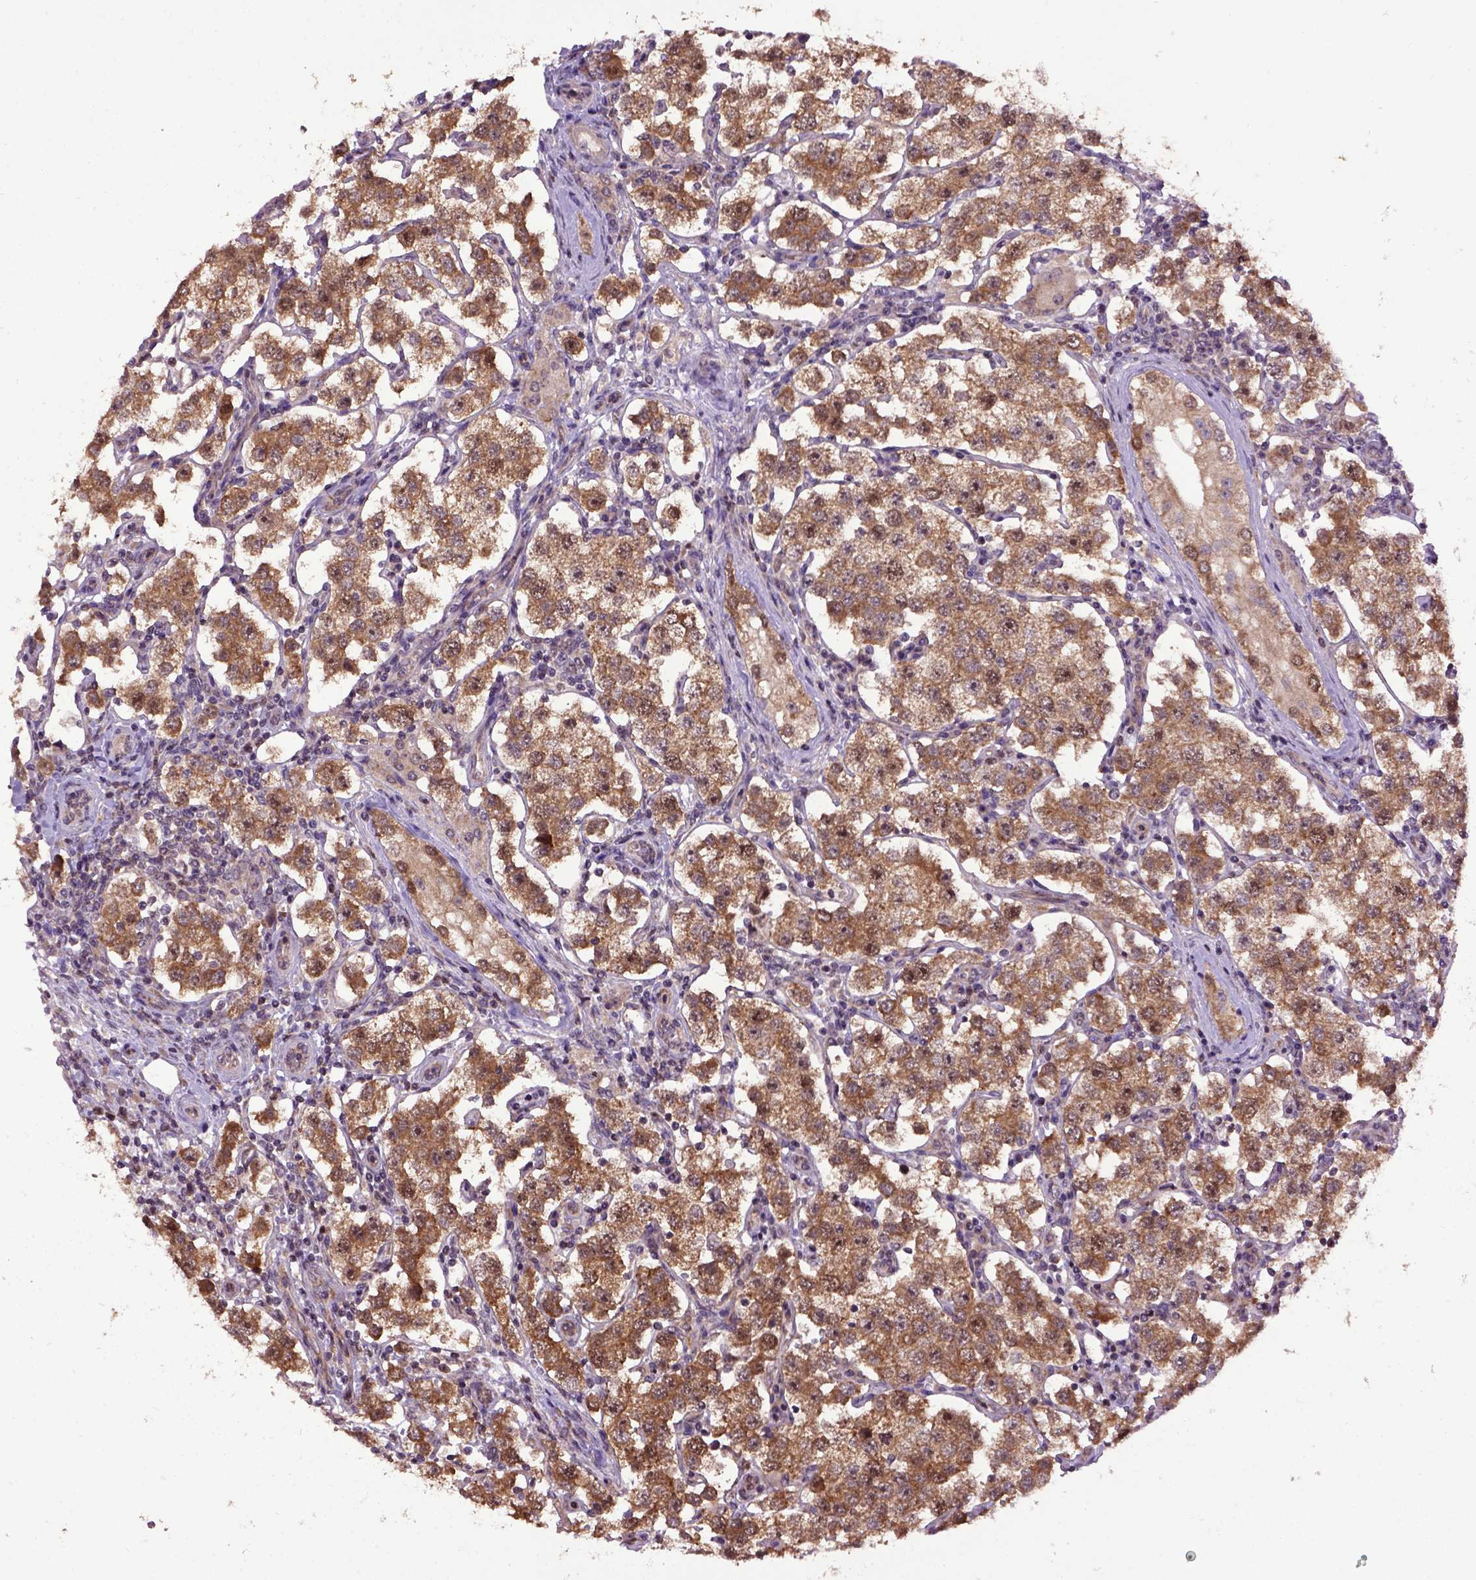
{"staining": {"intensity": "strong", "quantity": ">75%", "location": "cytoplasmic/membranous"}, "tissue": "testis cancer", "cell_type": "Tumor cells", "image_type": "cancer", "snomed": [{"axis": "morphology", "description": "Seminoma, NOS"}, {"axis": "topography", "description": "Testis"}], "caption": "Protein staining of testis cancer (seminoma) tissue exhibits strong cytoplasmic/membranous staining in about >75% of tumor cells. (brown staining indicates protein expression, while blue staining denotes nuclei).", "gene": "WDR48", "patient": {"sex": "male", "age": 37}}